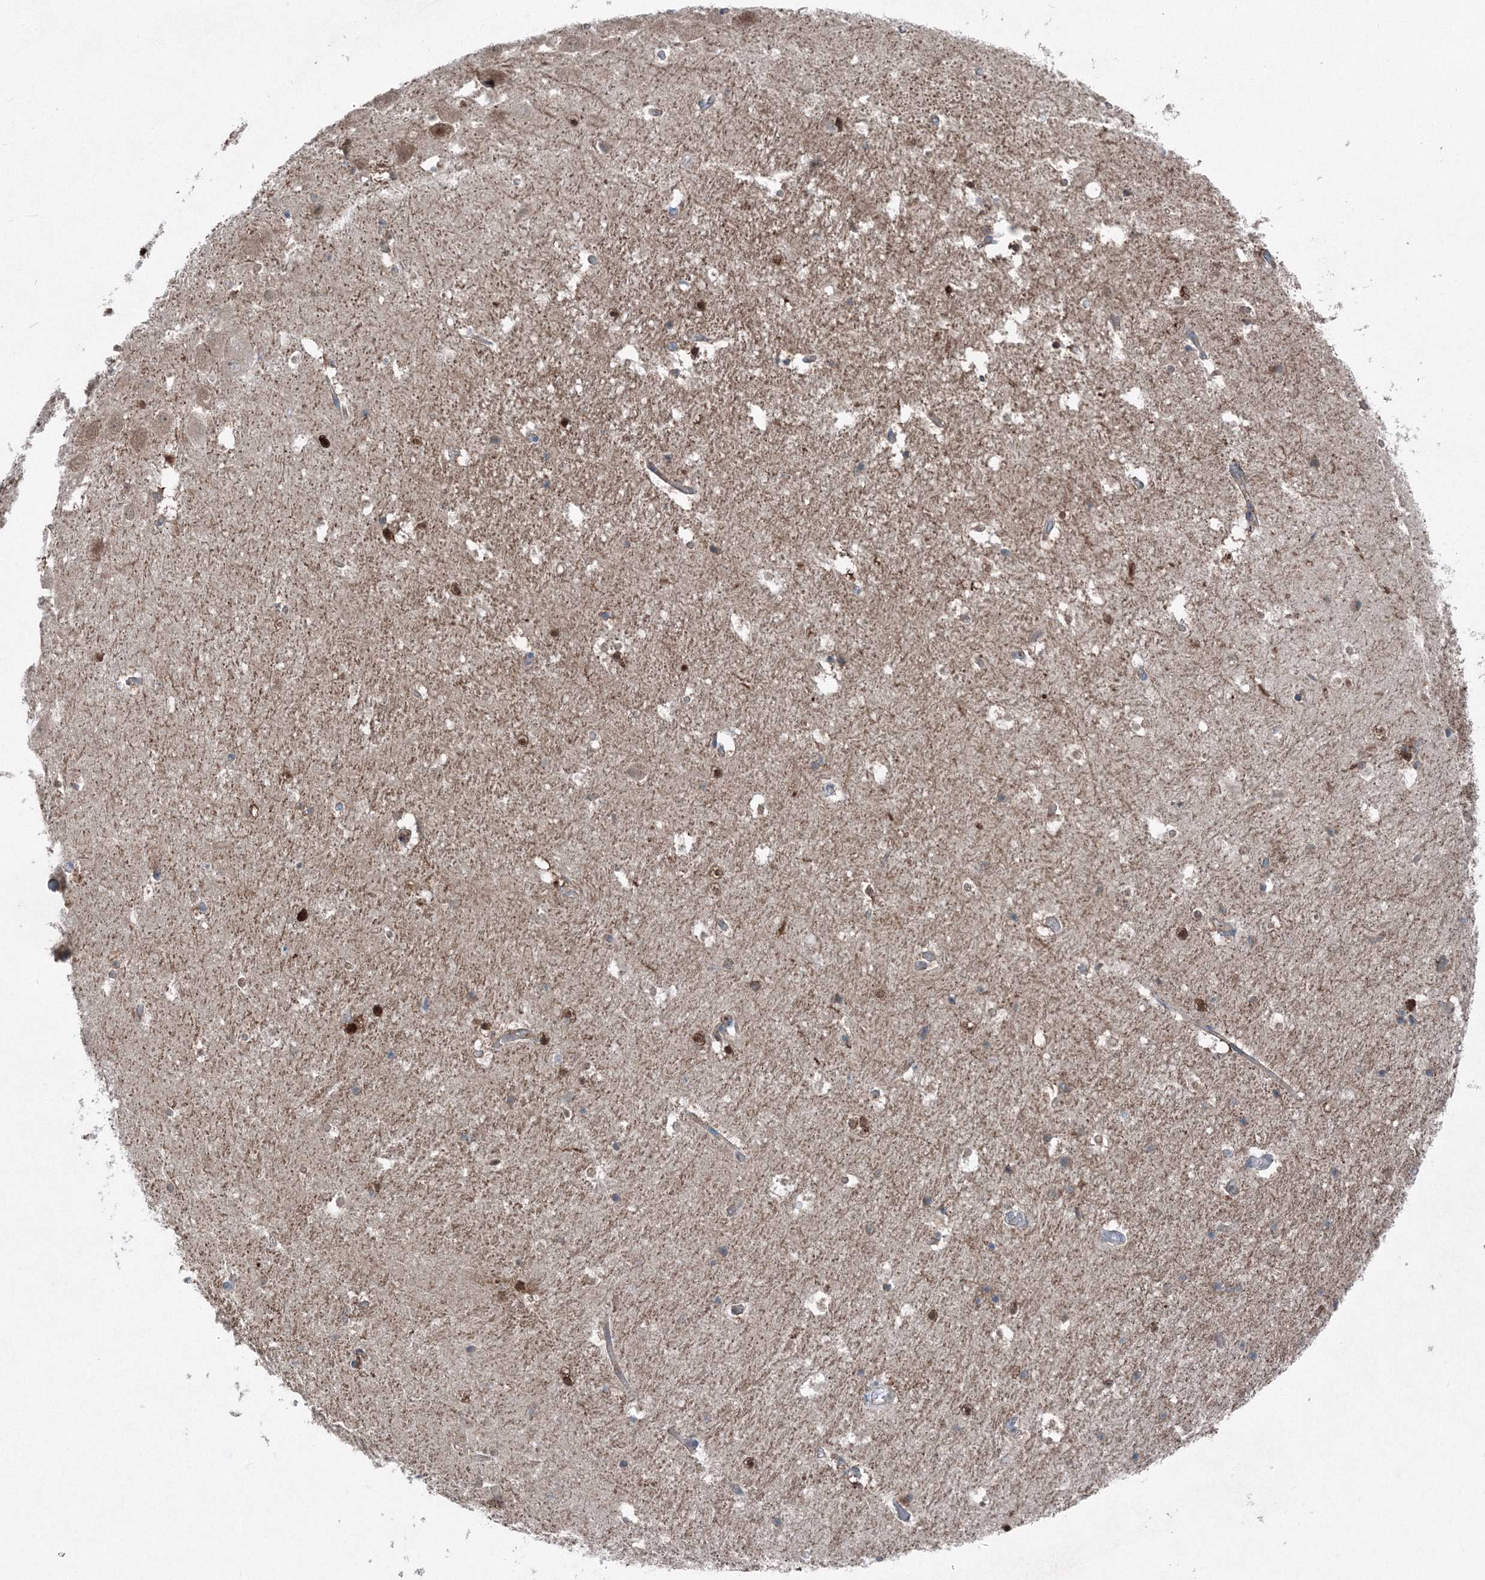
{"staining": {"intensity": "strong", "quantity": "25%-75%", "location": "cytoplasmic/membranous,nuclear"}, "tissue": "hippocampus", "cell_type": "Glial cells", "image_type": "normal", "snomed": [{"axis": "morphology", "description": "Normal tissue, NOS"}, {"axis": "topography", "description": "Hippocampus"}], "caption": "IHC micrograph of benign hippocampus: human hippocampus stained using IHC shows high levels of strong protein expression localized specifically in the cytoplasmic/membranous,nuclear of glial cells, appearing as a cytoplasmic/membranous,nuclear brown color.", "gene": "TPRKB", "patient": {"sex": "female", "age": 52}}